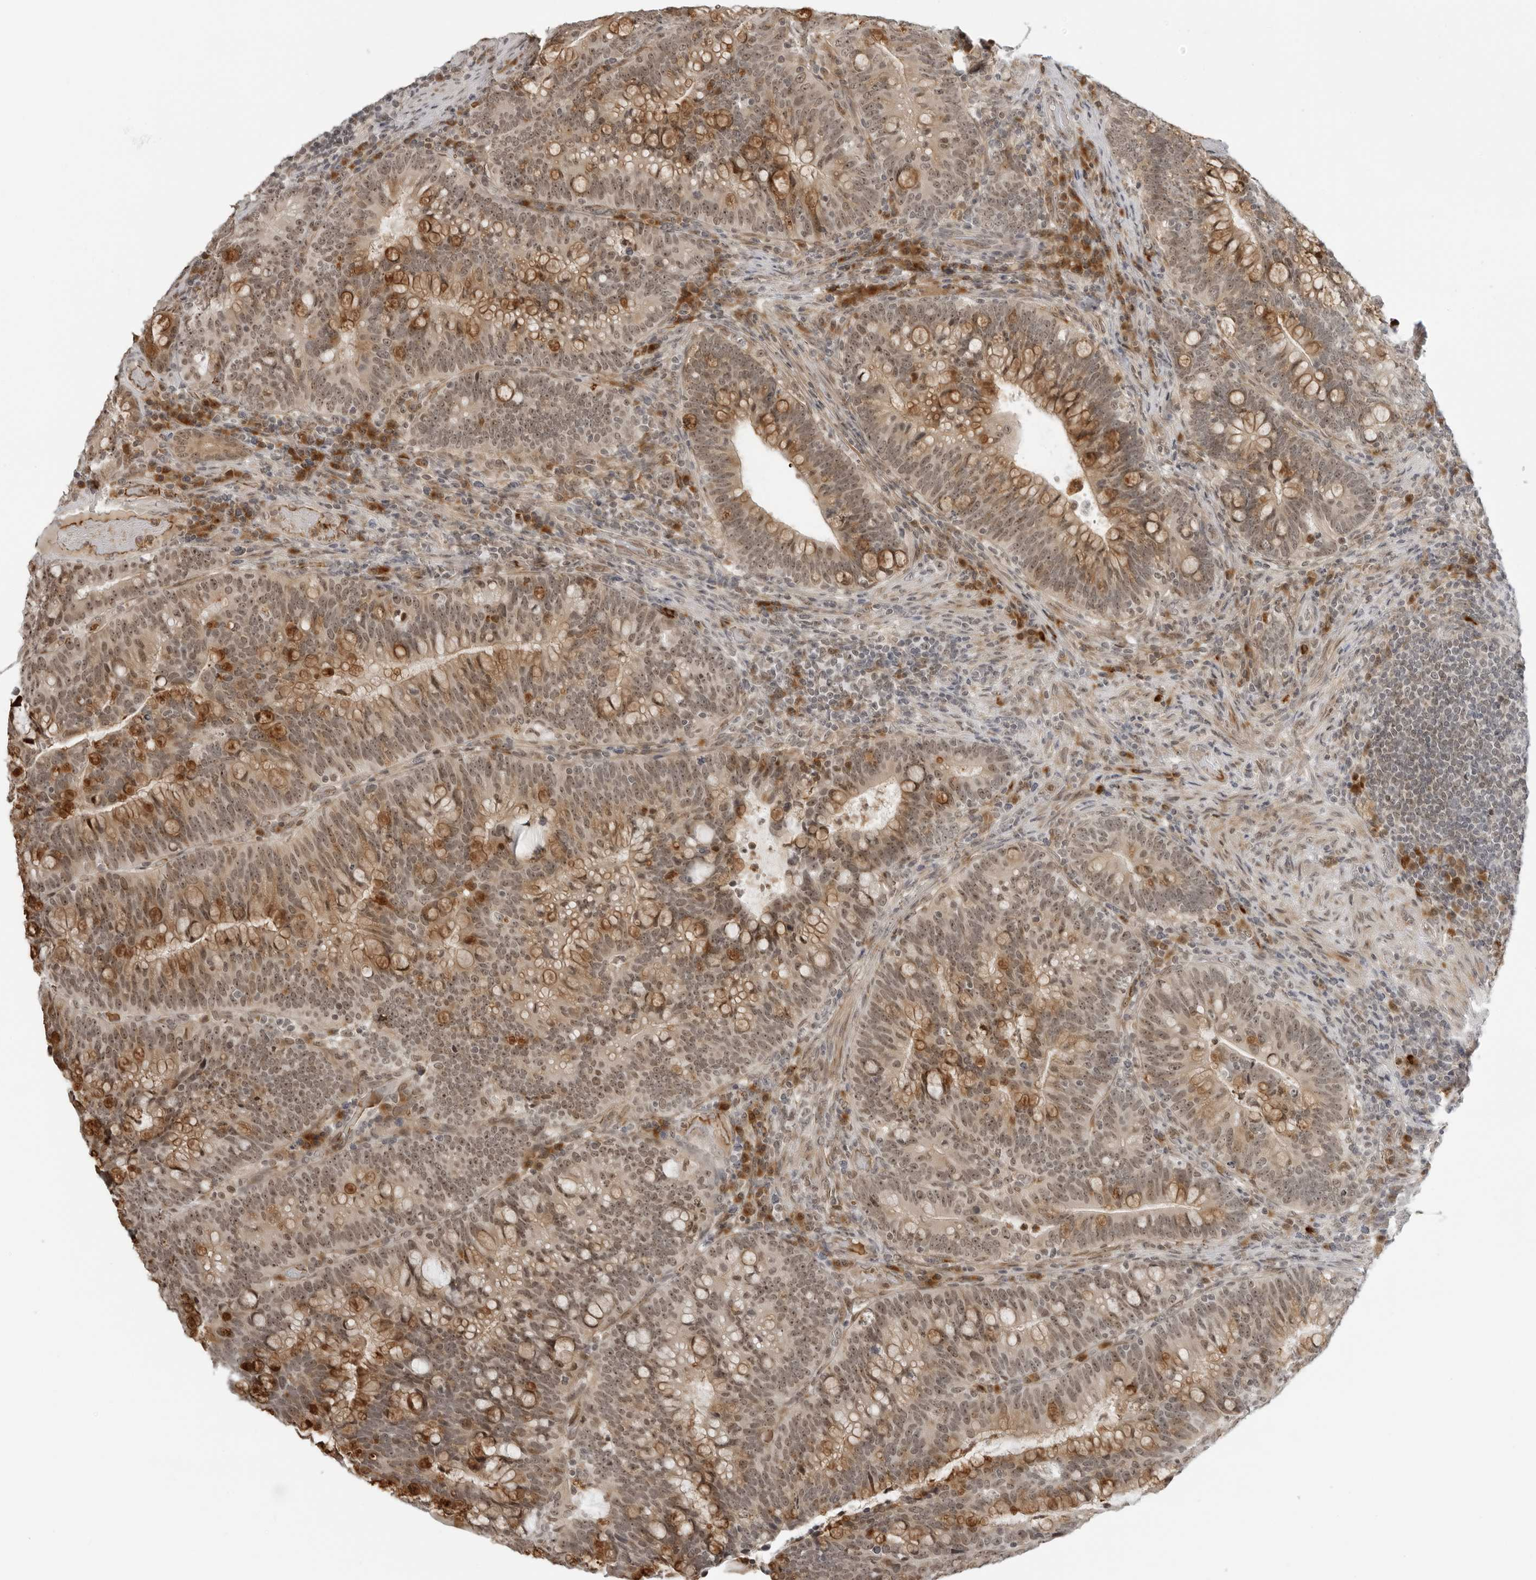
{"staining": {"intensity": "moderate", "quantity": ">75%", "location": "cytoplasmic/membranous,nuclear"}, "tissue": "colorectal cancer", "cell_type": "Tumor cells", "image_type": "cancer", "snomed": [{"axis": "morphology", "description": "Adenocarcinoma, NOS"}, {"axis": "topography", "description": "Colon"}], "caption": "Approximately >75% of tumor cells in human adenocarcinoma (colorectal) reveal moderate cytoplasmic/membranous and nuclear protein expression as visualized by brown immunohistochemical staining.", "gene": "SUGCT", "patient": {"sex": "female", "age": 66}}